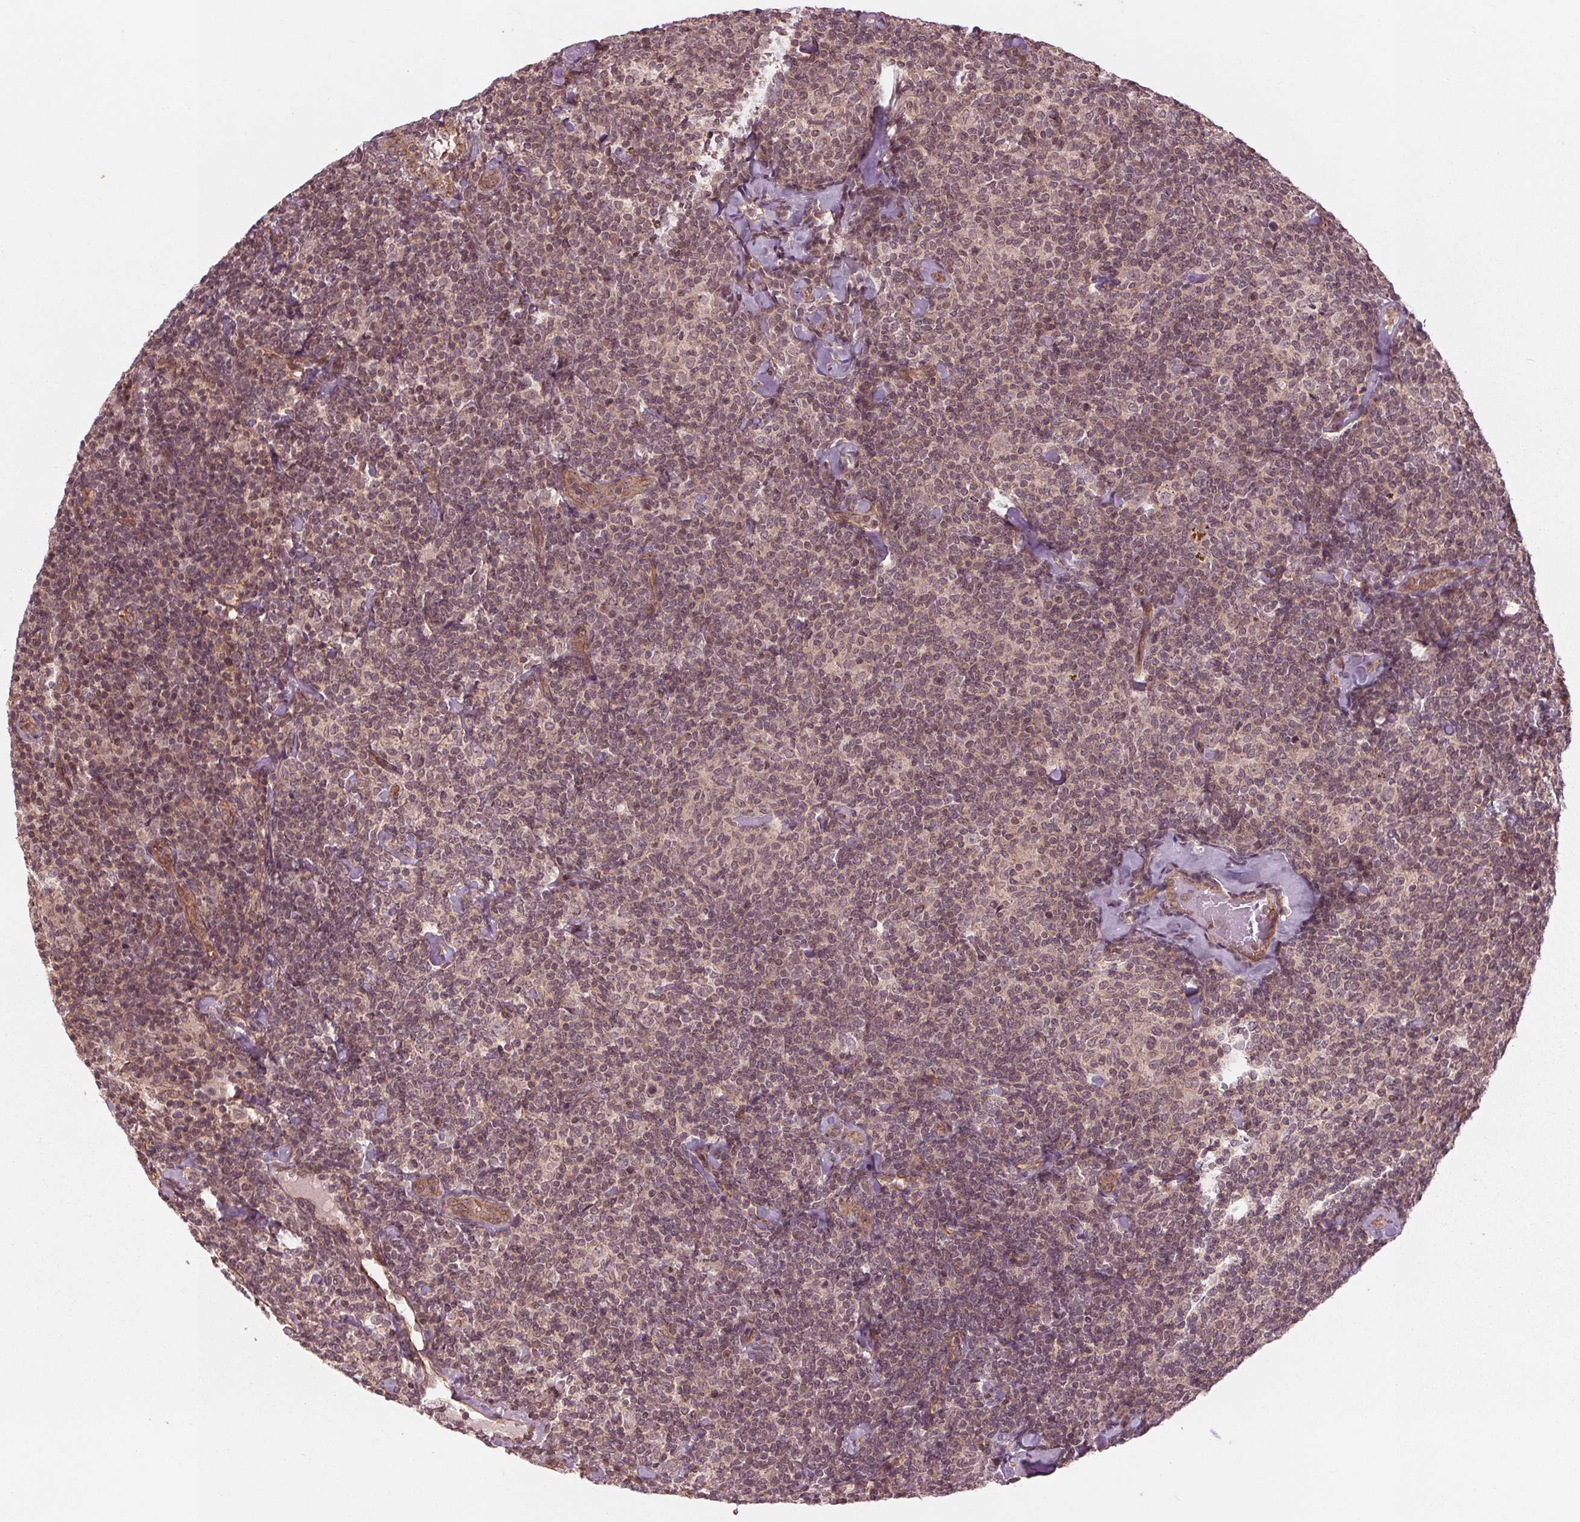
{"staining": {"intensity": "weak", "quantity": "<25%", "location": "nuclear"}, "tissue": "lymphoma", "cell_type": "Tumor cells", "image_type": "cancer", "snomed": [{"axis": "morphology", "description": "Malignant lymphoma, non-Hodgkin's type, Low grade"}, {"axis": "topography", "description": "Lymph node"}], "caption": "Low-grade malignant lymphoma, non-Hodgkin's type stained for a protein using IHC exhibits no expression tumor cells.", "gene": "BTBD1", "patient": {"sex": "female", "age": 56}}